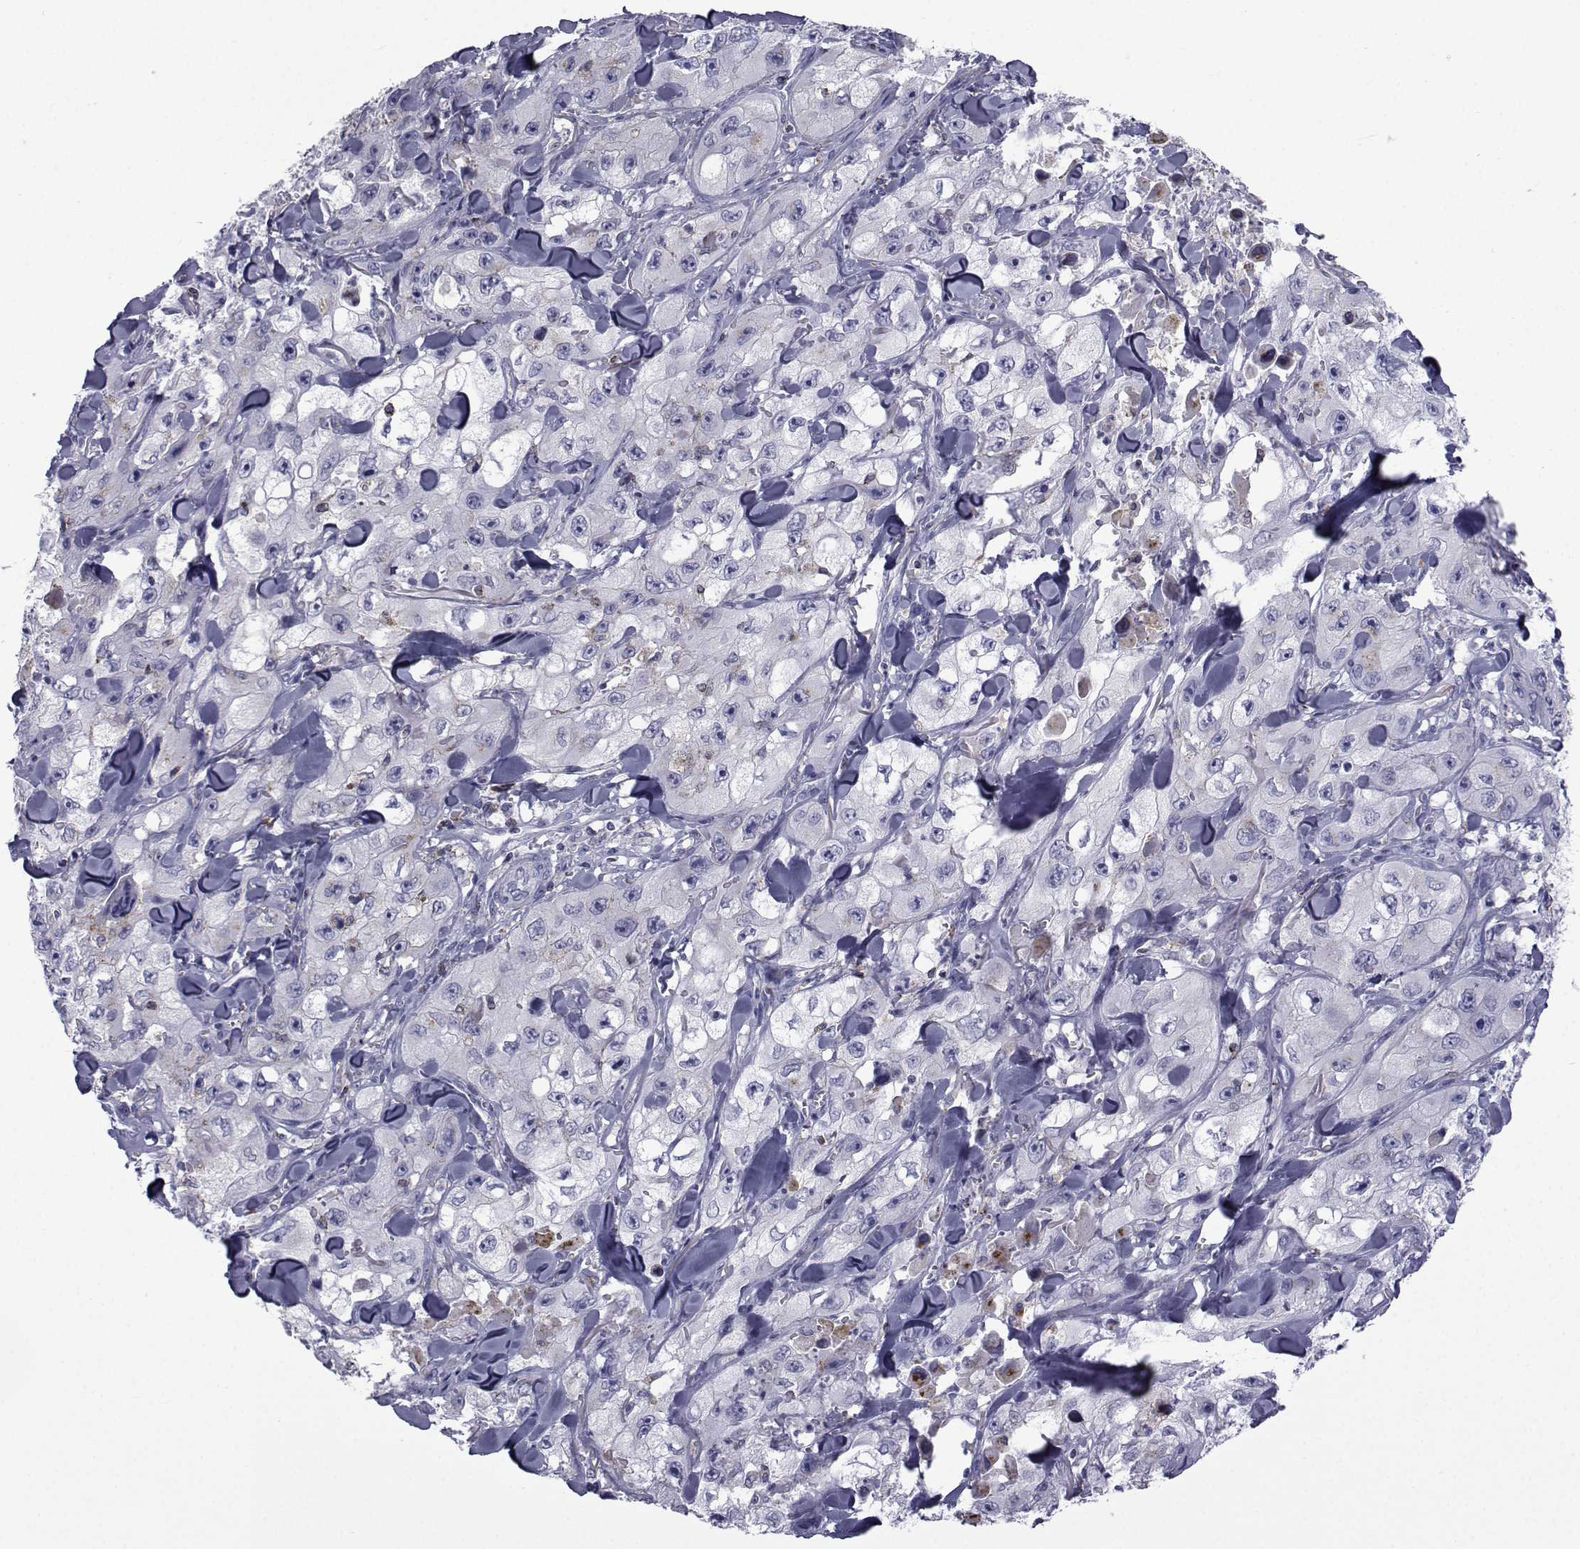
{"staining": {"intensity": "negative", "quantity": "none", "location": "none"}, "tissue": "skin cancer", "cell_type": "Tumor cells", "image_type": "cancer", "snomed": [{"axis": "morphology", "description": "Squamous cell carcinoma, NOS"}, {"axis": "topography", "description": "Skin"}, {"axis": "topography", "description": "Subcutis"}], "caption": "Tumor cells are negative for protein expression in human skin squamous cell carcinoma. (DAB immunohistochemistry (IHC) with hematoxylin counter stain).", "gene": "PDE6H", "patient": {"sex": "male", "age": 73}}